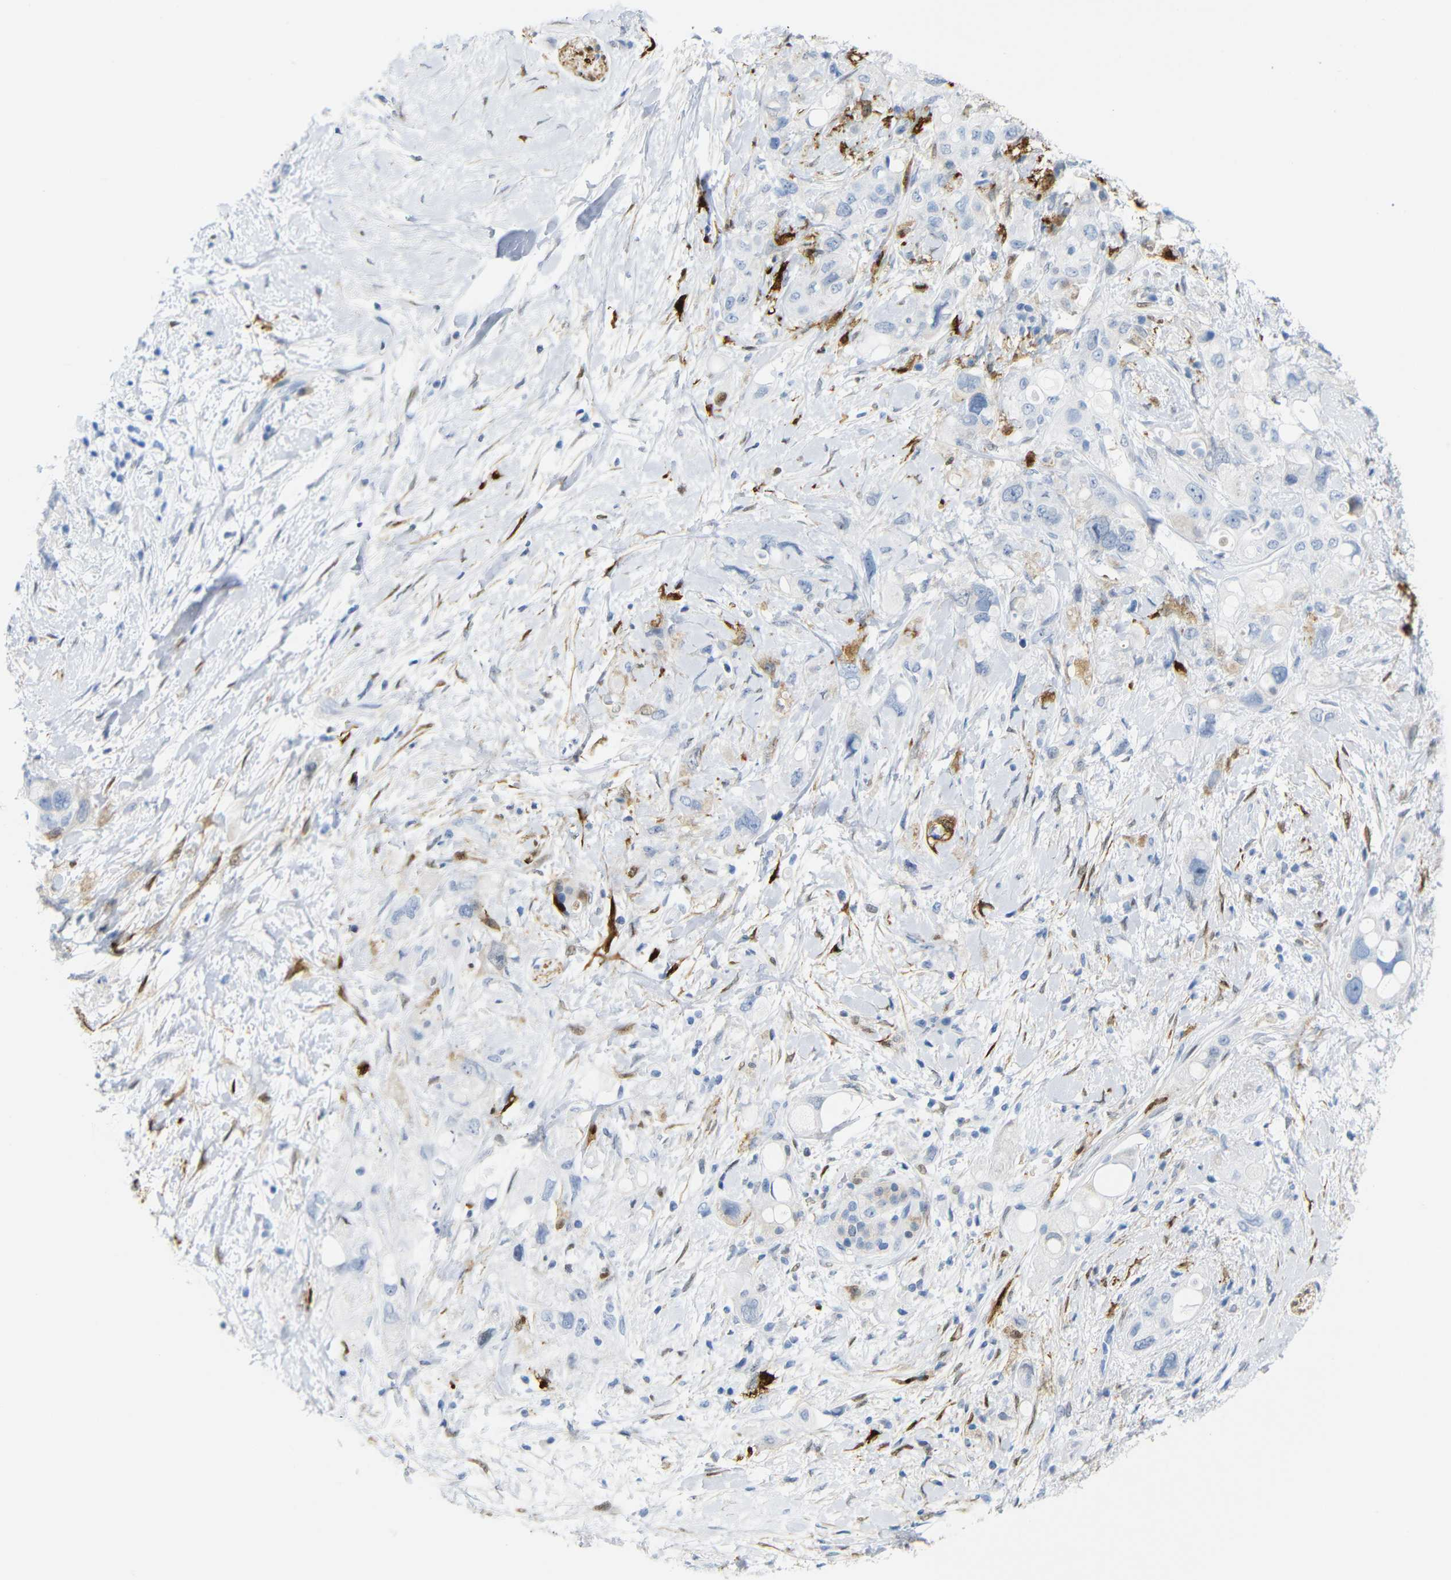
{"staining": {"intensity": "negative", "quantity": "none", "location": "none"}, "tissue": "pancreatic cancer", "cell_type": "Tumor cells", "image_type": "cancer", "snomed": [{"axis": "morphology", "description": "Adenocarcinoma, NOS"}, {"axis": "topography", "description": "Pancreas"}], "caption": "Immunohistochemical staining of pancreatic adenocarcinoma displays no significant staining in tumor cells.", "gene": "MT1A", "patient": {"sex": "female", "age": 56}}